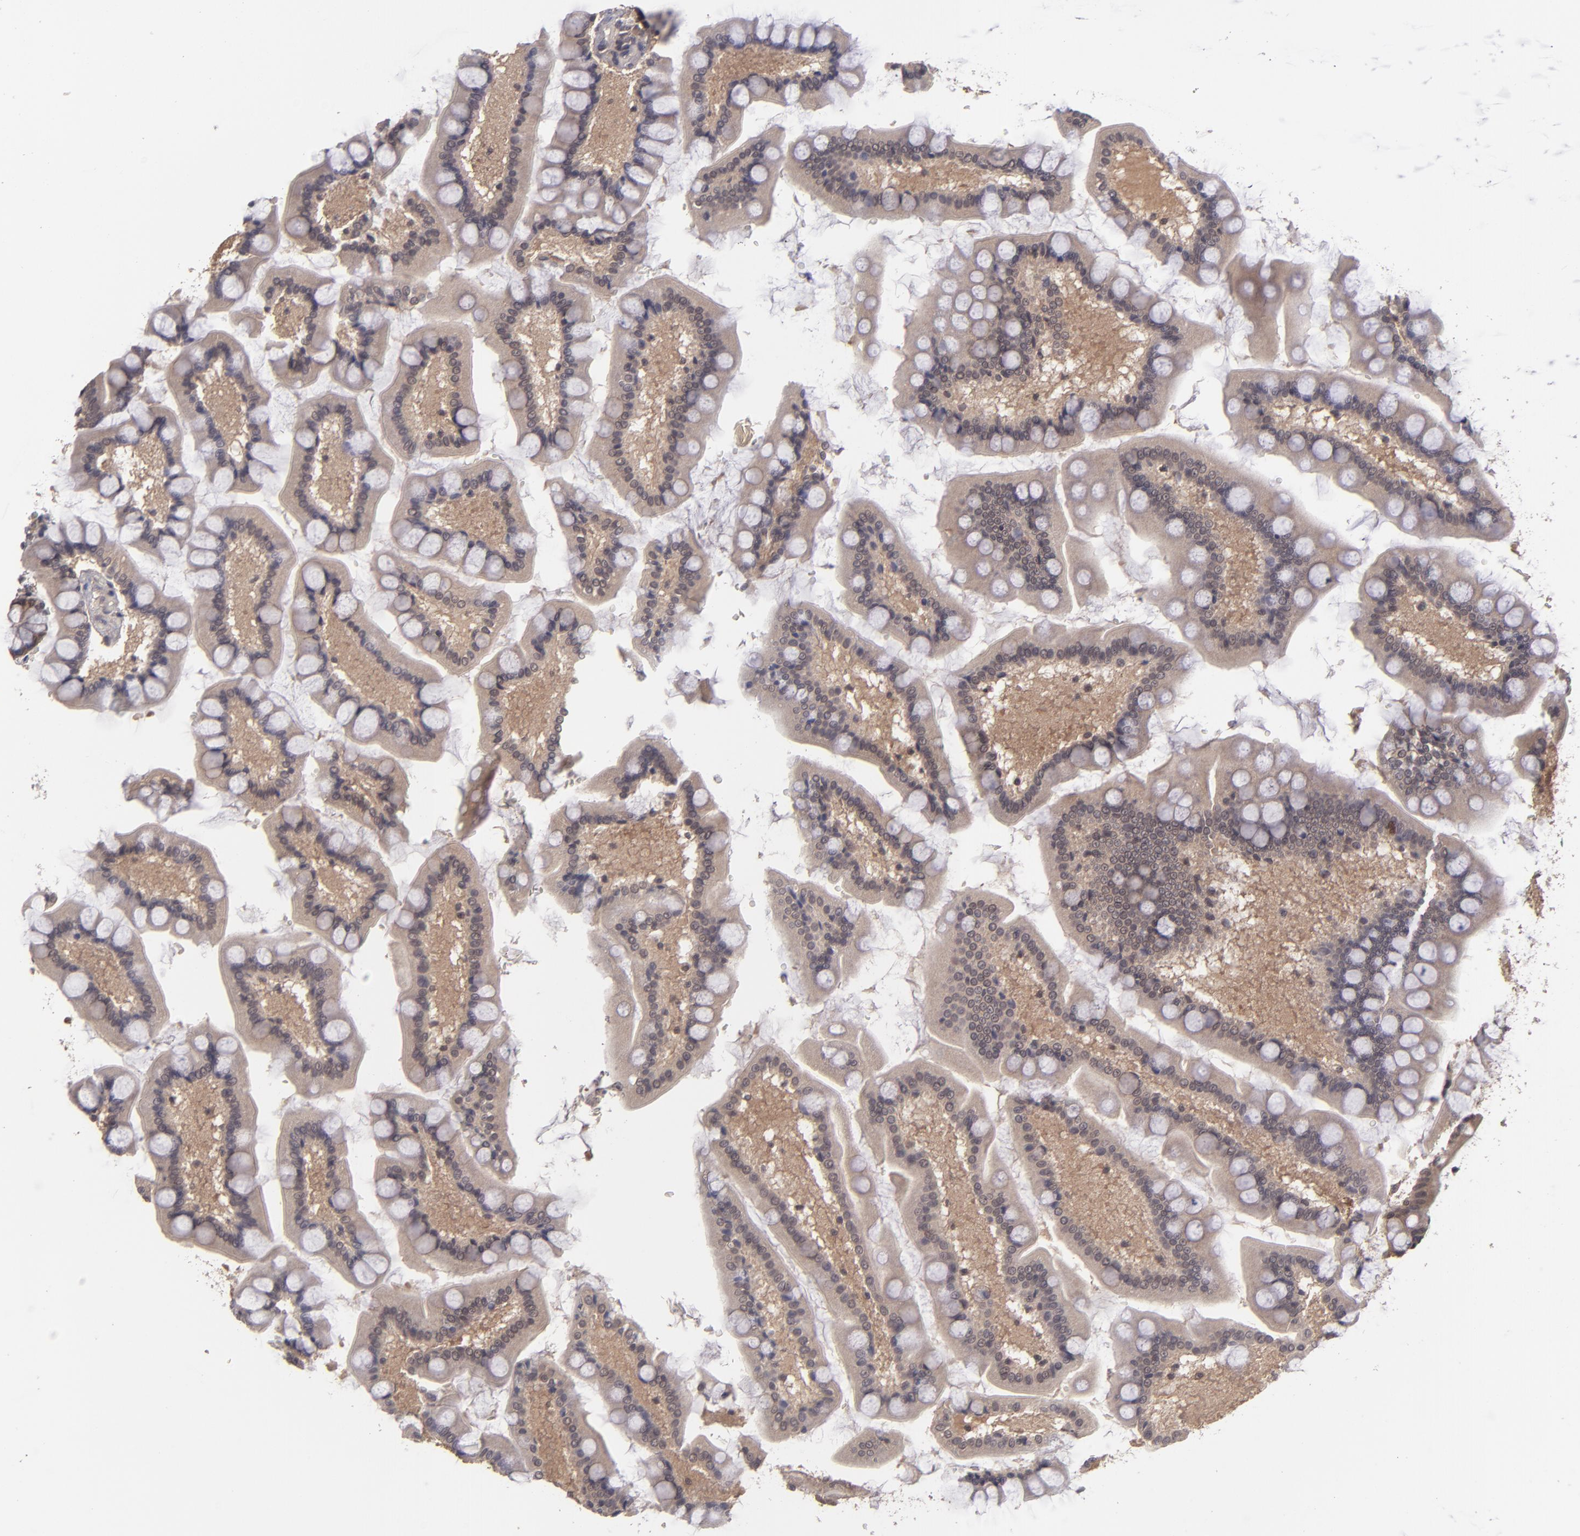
{"staining": {"intensity": "moderate", "quantity": ">75%", "location": "cytoplasmic/membranous"}, "tissue": "small intestine", "cell_type": "Glandular cells", "image_type": "normal", "snomed": [{"axis": "morphology", "description": "Normal tissue, NOS"}, {"axis": "topography", "description": "Small intestine"}], "caption": "DAB (3,3'-diaminobenzidine) immunohistochemical staining of unremarkable small intestine exhibits moderate cytoplasmic/membranous protein expression in approximately >75% of glandular cells.", "gene": "TYMS", "patient": {"sex": "male", "age": 41}}